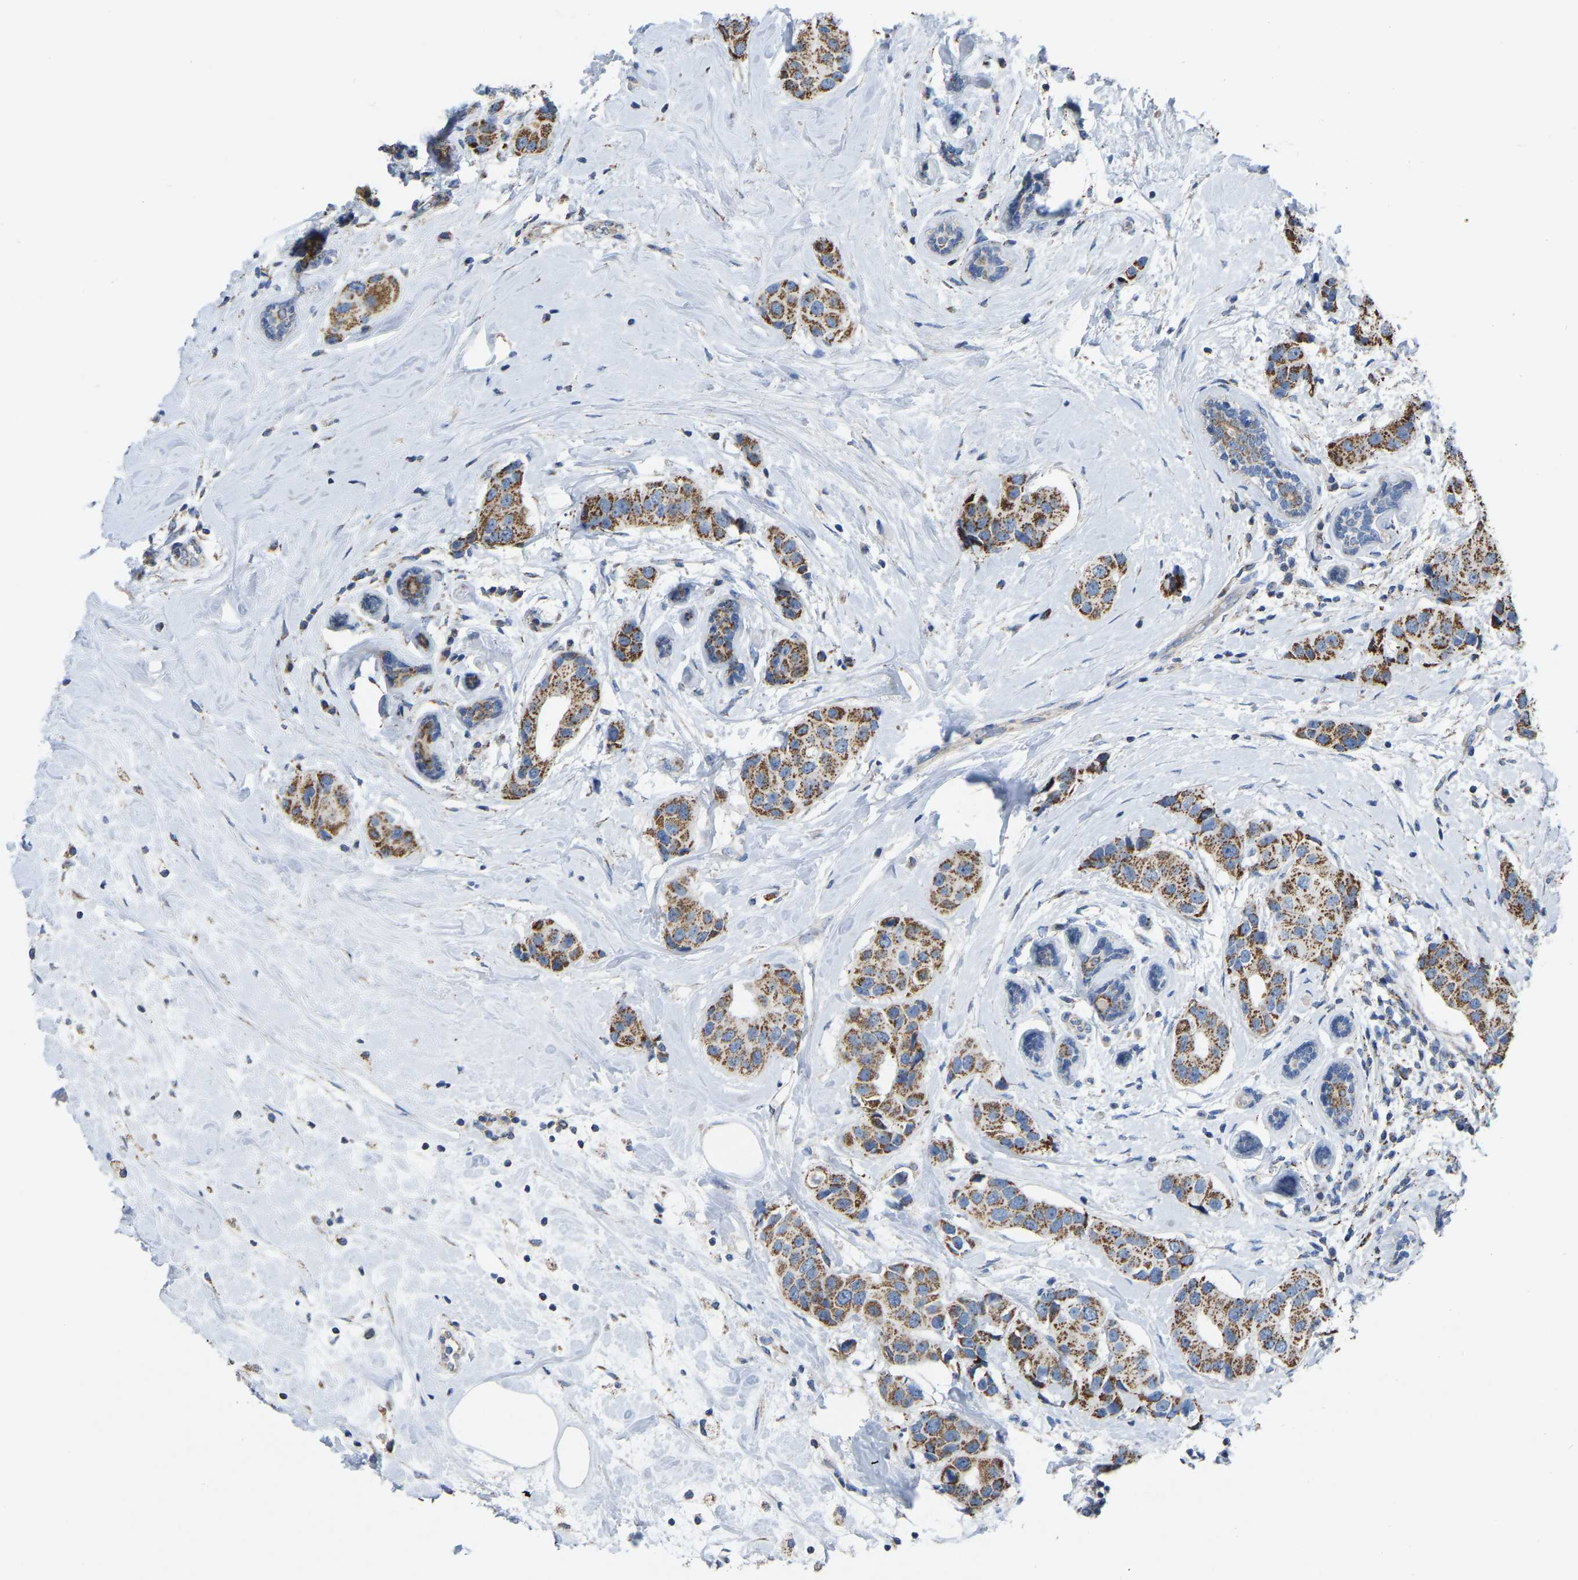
{"staining": {"intensity": "moderate", "quantity": ">75%", "location": "cytoplasmic/membranous"}, "tissue": "breast cancer", "cell_type": "Tumor cells", "image_type": "cancer", "snomed": [{"axis": "morphology", "description": "Normal tissue, NOS"}, {"axis": "morphology", "description": "Duct carcinoma"}, {"axis": "topography", "description": "Breast"}], "caption": "A brown stain labels moderate cytoplasmic/membranous staining of a protein in human breast cancer (intraductal carcinoma) tumor cells.", "gene": "BCL10", "patient": {"sex": "female", "age": 39}}